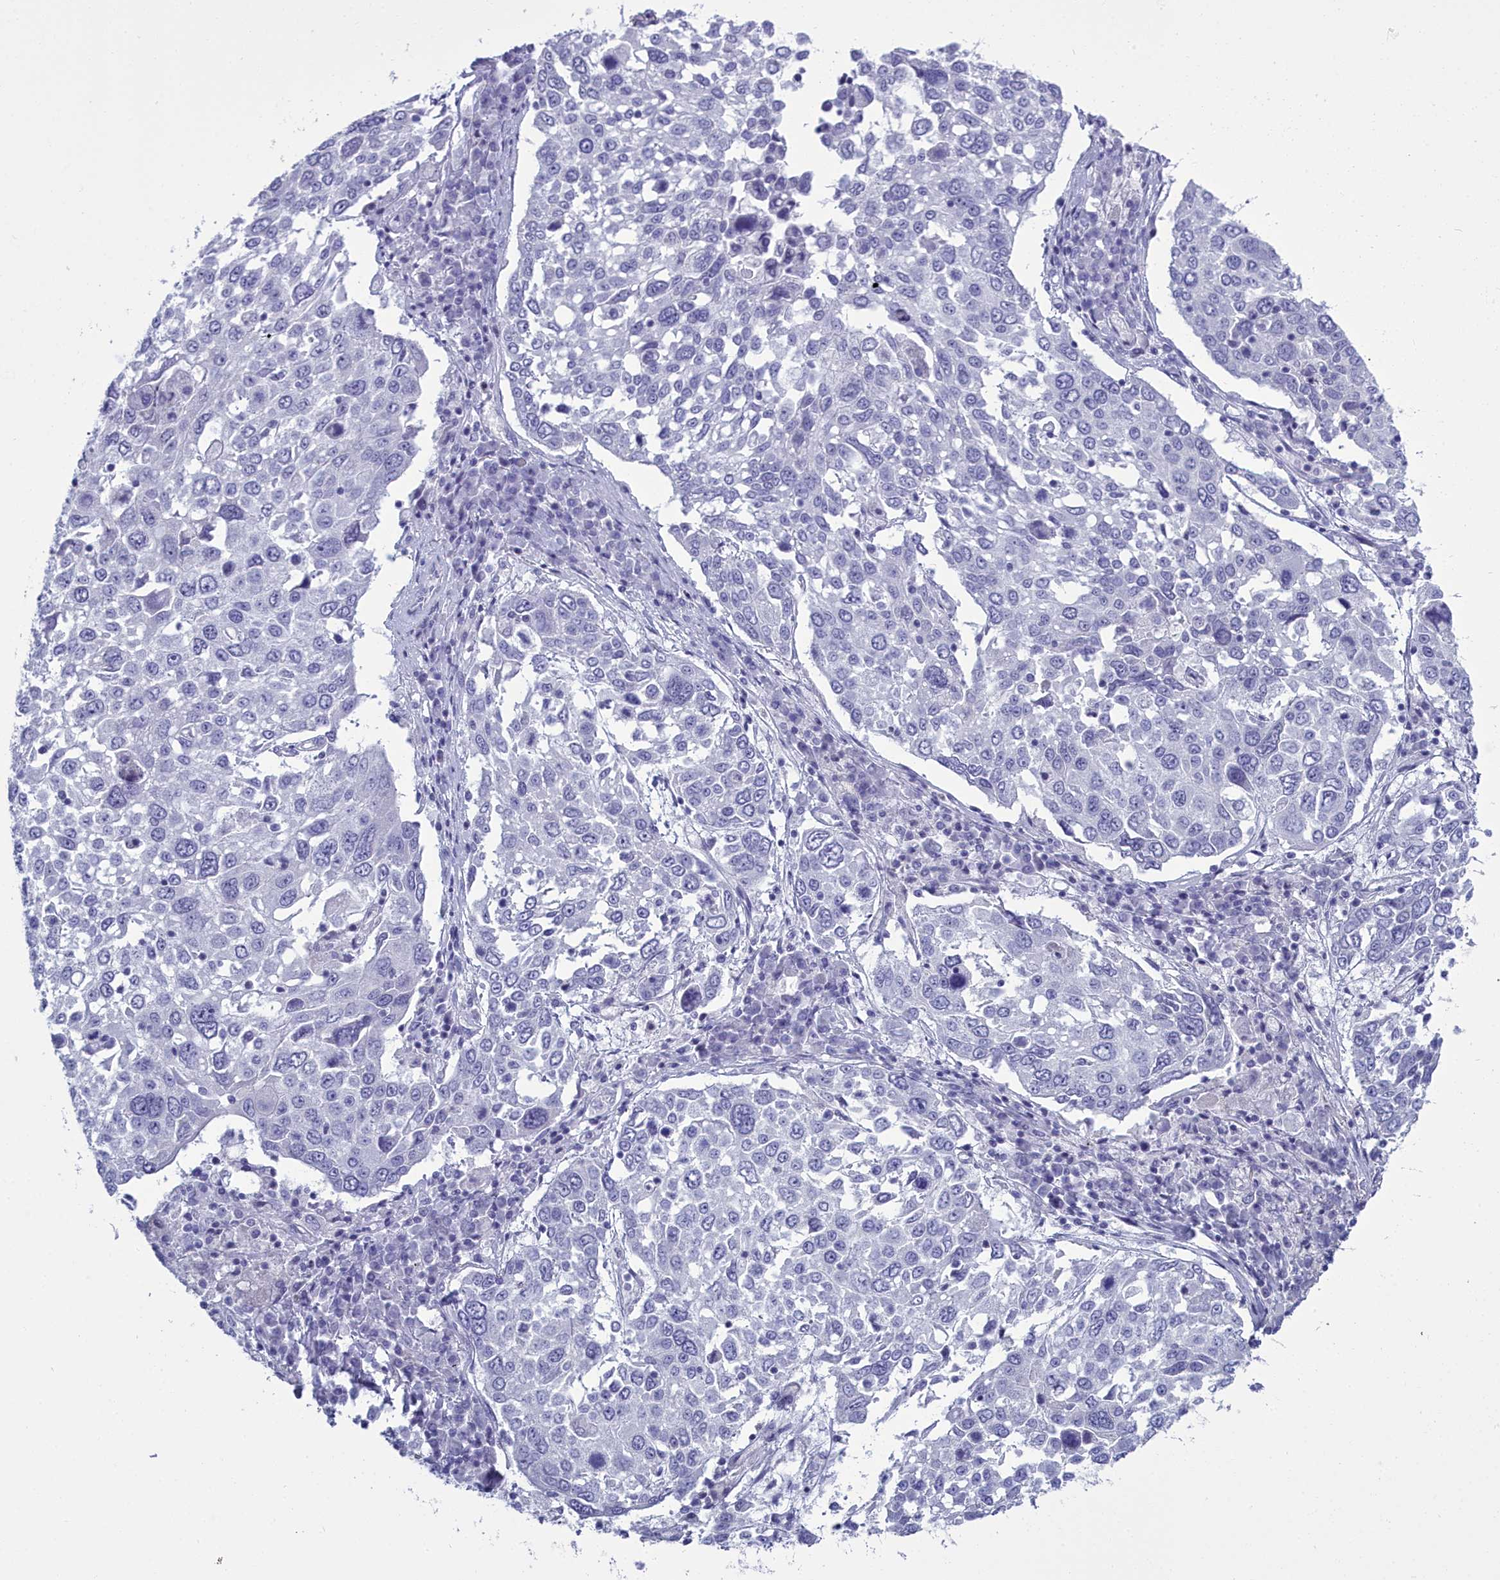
{"staining": {"intensity": "negative", "quantity": "none", "location": "none"}, "tissue": "lung cancer", "cell_type": "Tumor cells", "image_type": "cancer", "snomed": [{"axis": "morphology", "description": "Squamous cell carcinoma, NOS"}, {"axis": "topography", "description": "Lung"}], "caption": "High magnification brightfield microscopy of lung cancer stained with DAB (brown) and counterstained with hematoxylin (blue): tumor cells show no significant staining.", "gene": "MAP6", "patient": {"sex": "male", "age": 65}}